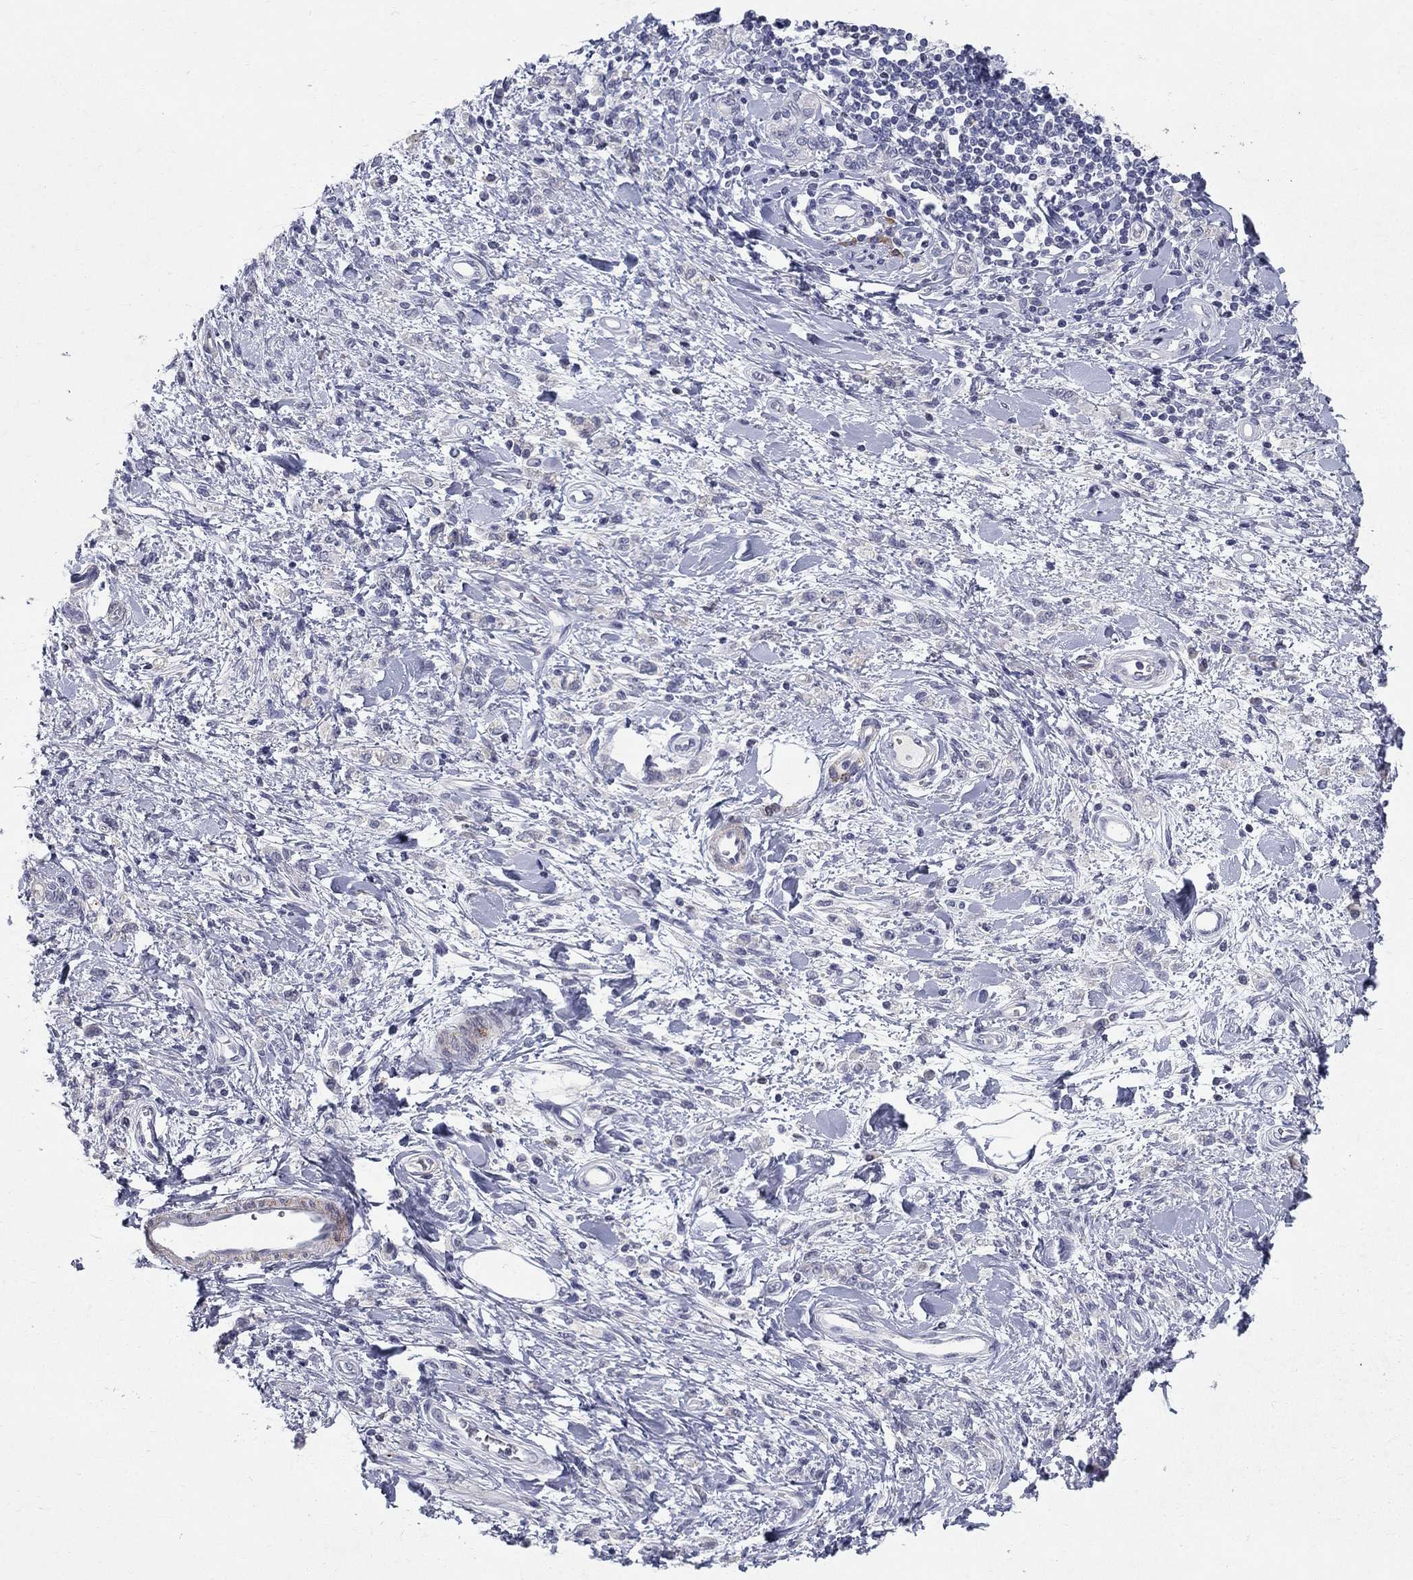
{"staining": {"intensity": "negative", "quantity": "none", "location": "none"}, "tissue": "stomach cancer", "cell_type": "Tumor cells", "image_type": "cancer", "snomed": [{"axis": "morphology", "description": "Adenocarcinoma, NOS"}, {"axis": "topography", "description": "Stomach"}], "caption": "An image of adenocarcinoma (stomach) stained for a protein shows no brown staining in tumor cells.", "gene": "NTRK2", "patient": {"sex": "male", "age": 77}}